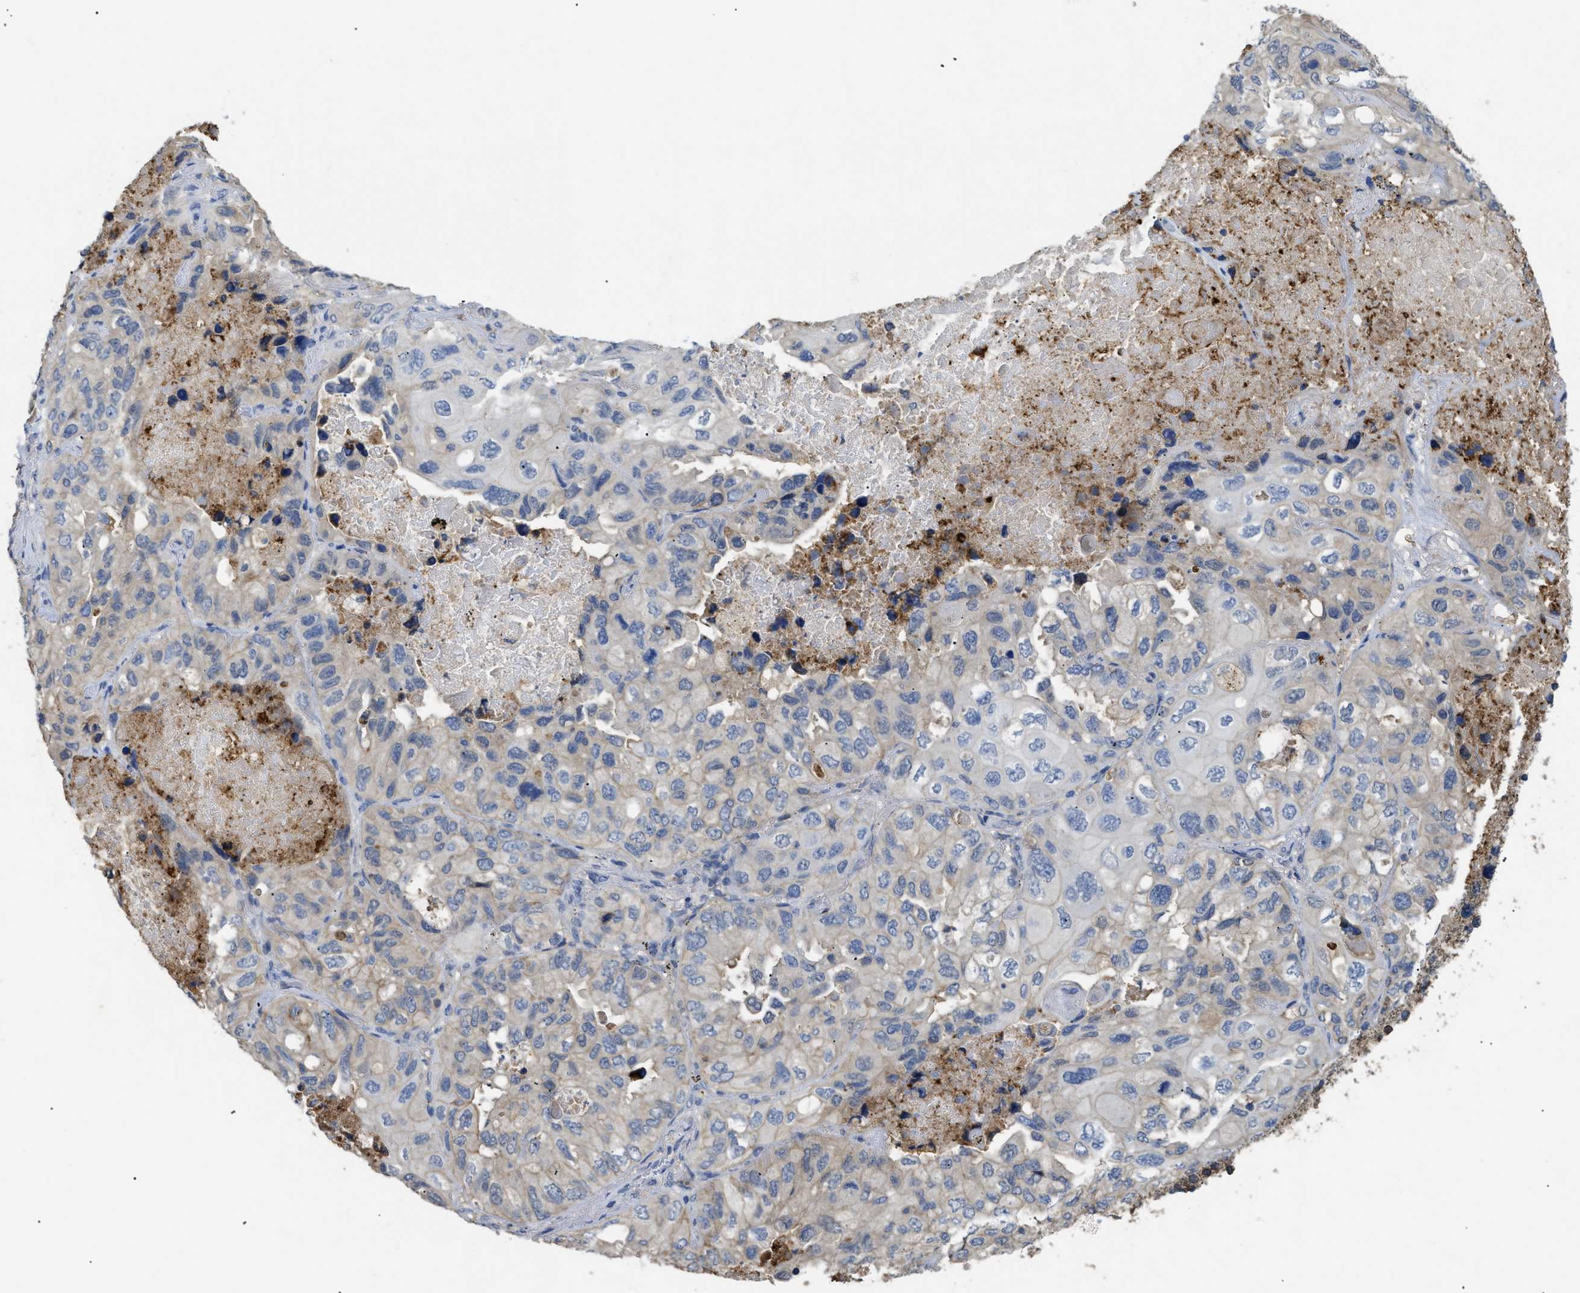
{"staining": {"intensity": "negative", "quantity": "none", "location": "none"}, "tissue": "lung cancer", "cell_type": "Tumor cells", "image_type": "cancer", "snomed": [{"axis": "morphology", "description": "Squamous cell carcinoma, NOS"}, {"axis": "topography", "description": "Lung"}], "caption": "High power microscopy micrograph of an immunohistochemistry micrograph of lung squamous cell carcinoma, revealing no significant staining in tumor cells.", "gene": "ANXA4", "patient": {"sex": "female", "age": 73}}